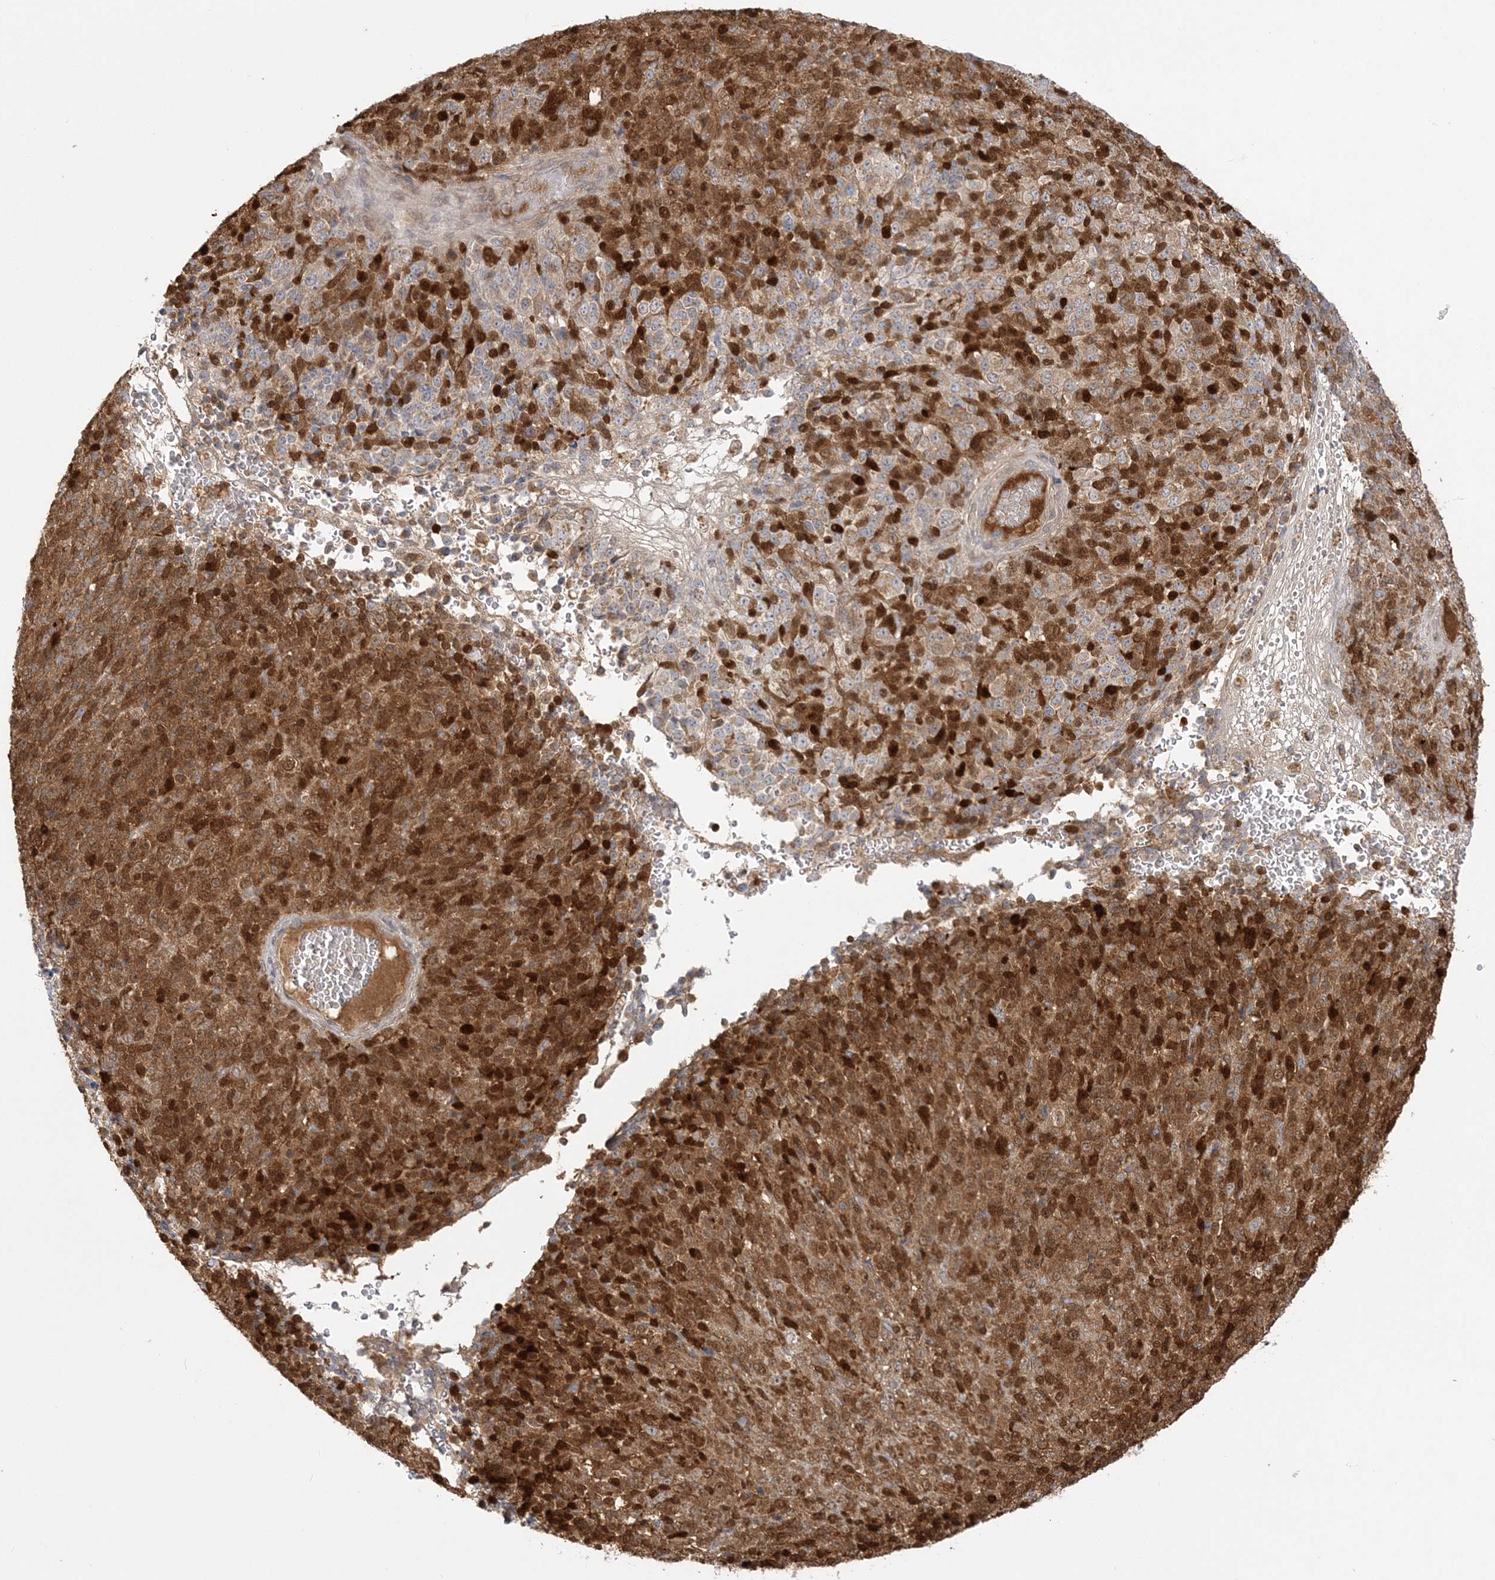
{"staining": {"intensity": "strong", "quantity": ">75%", "location": "cytoplasmic/membranous,nuclear"}, "tissue": "melanoma", "cell_type": "Tumor cells", "image_type": "cancer", "snomed": [{"axis": "morphology", "description": "Malignant melanoma, Metastatic site"}, {"axis": "topography", "description": "Brain"}], "caption": "Tumor cells show high levels of strong cytoplasmic/membranous and nuclear positivity in approximately >75% of cells in melanoma.", "gene": "HAAO", "patient": {"sex": "female", "age": 56}}